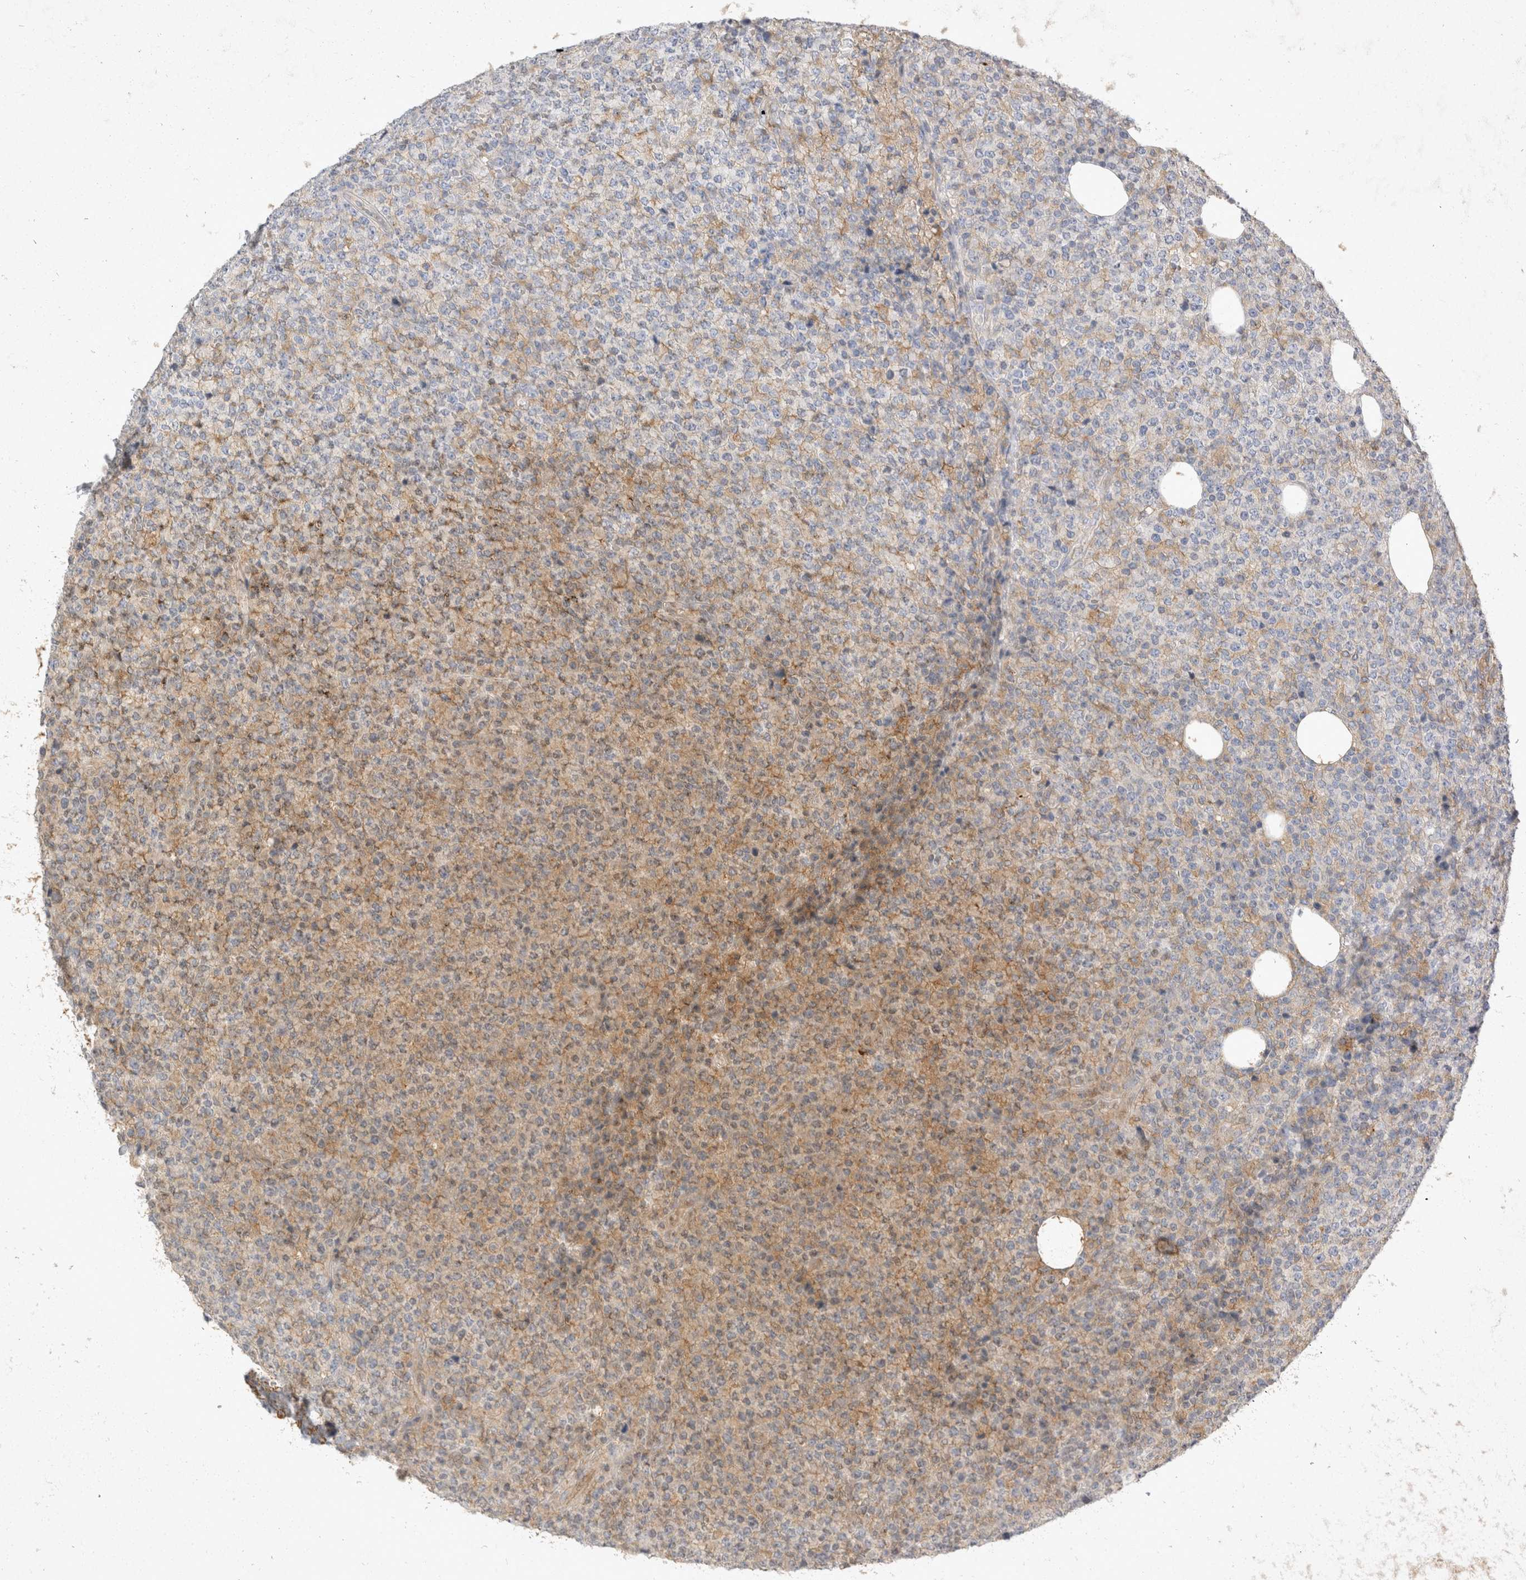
{"staining": {"intensity": "weak", "quantity": "<25%", "location": "cytoplasmic/membranous"}, "tissue": "lymphoma", "cell_type": "Tumor cells", "image_type": "cancer", "snomed": [{"axis": "morphology", "description": "Malignant lymphoma, non-Hodgkin's type, High grade"}, {"axis": "topography", "description": "Lymph node"}], "caption": "A high-resolution histopathology image shows immunohistochemistry staining of high-grade malignant lymphoma, non-Hodgkin's type, which exhibits no significant staining in tumor cells.", "gene": "TOM1L2", "patient": {"sex": "male", "age": 13}}